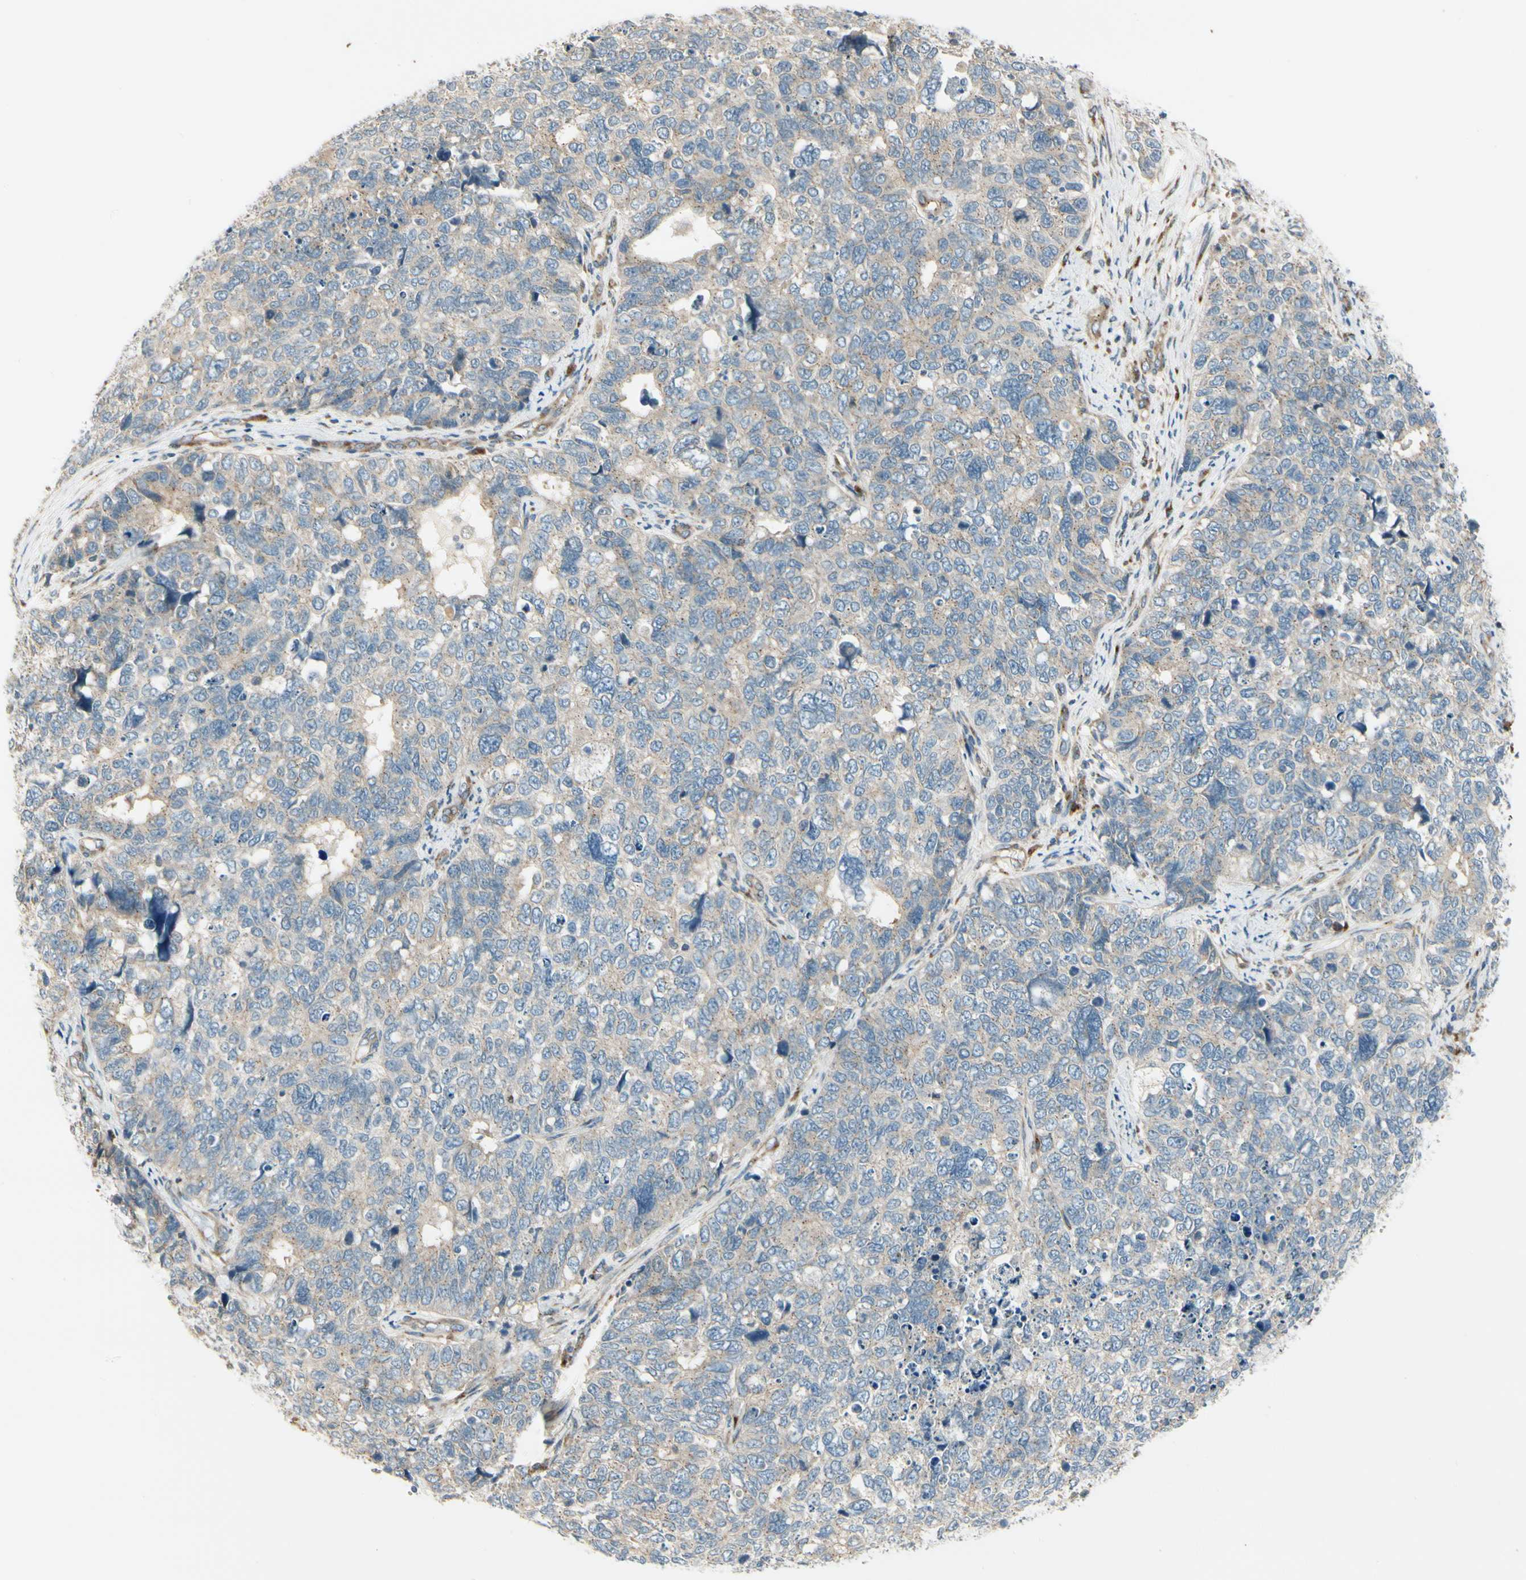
{"staining": {"intensity": "weak", "quantity": ">75%", "location": "cytoplasmic/membranous"}, "tissue": "cervical cancer", "cell_type": "Tumor cells", "image_type": "cancer", "snomed": [{"axis": "morphology", "description": "Squamous cell carcinoma, NOS"}, {"axis": "topography", "description": "Cervix"}], "caption": "There is low levels of weak cytoplasmic/membranous positivity in tumor cells of cervical cancer (squamous cell carcinoma), as demonstrated by immunohistochemical staining (brown color).", "gene": "MANSC1", "patient": {"sex": "female", "age": 63}}